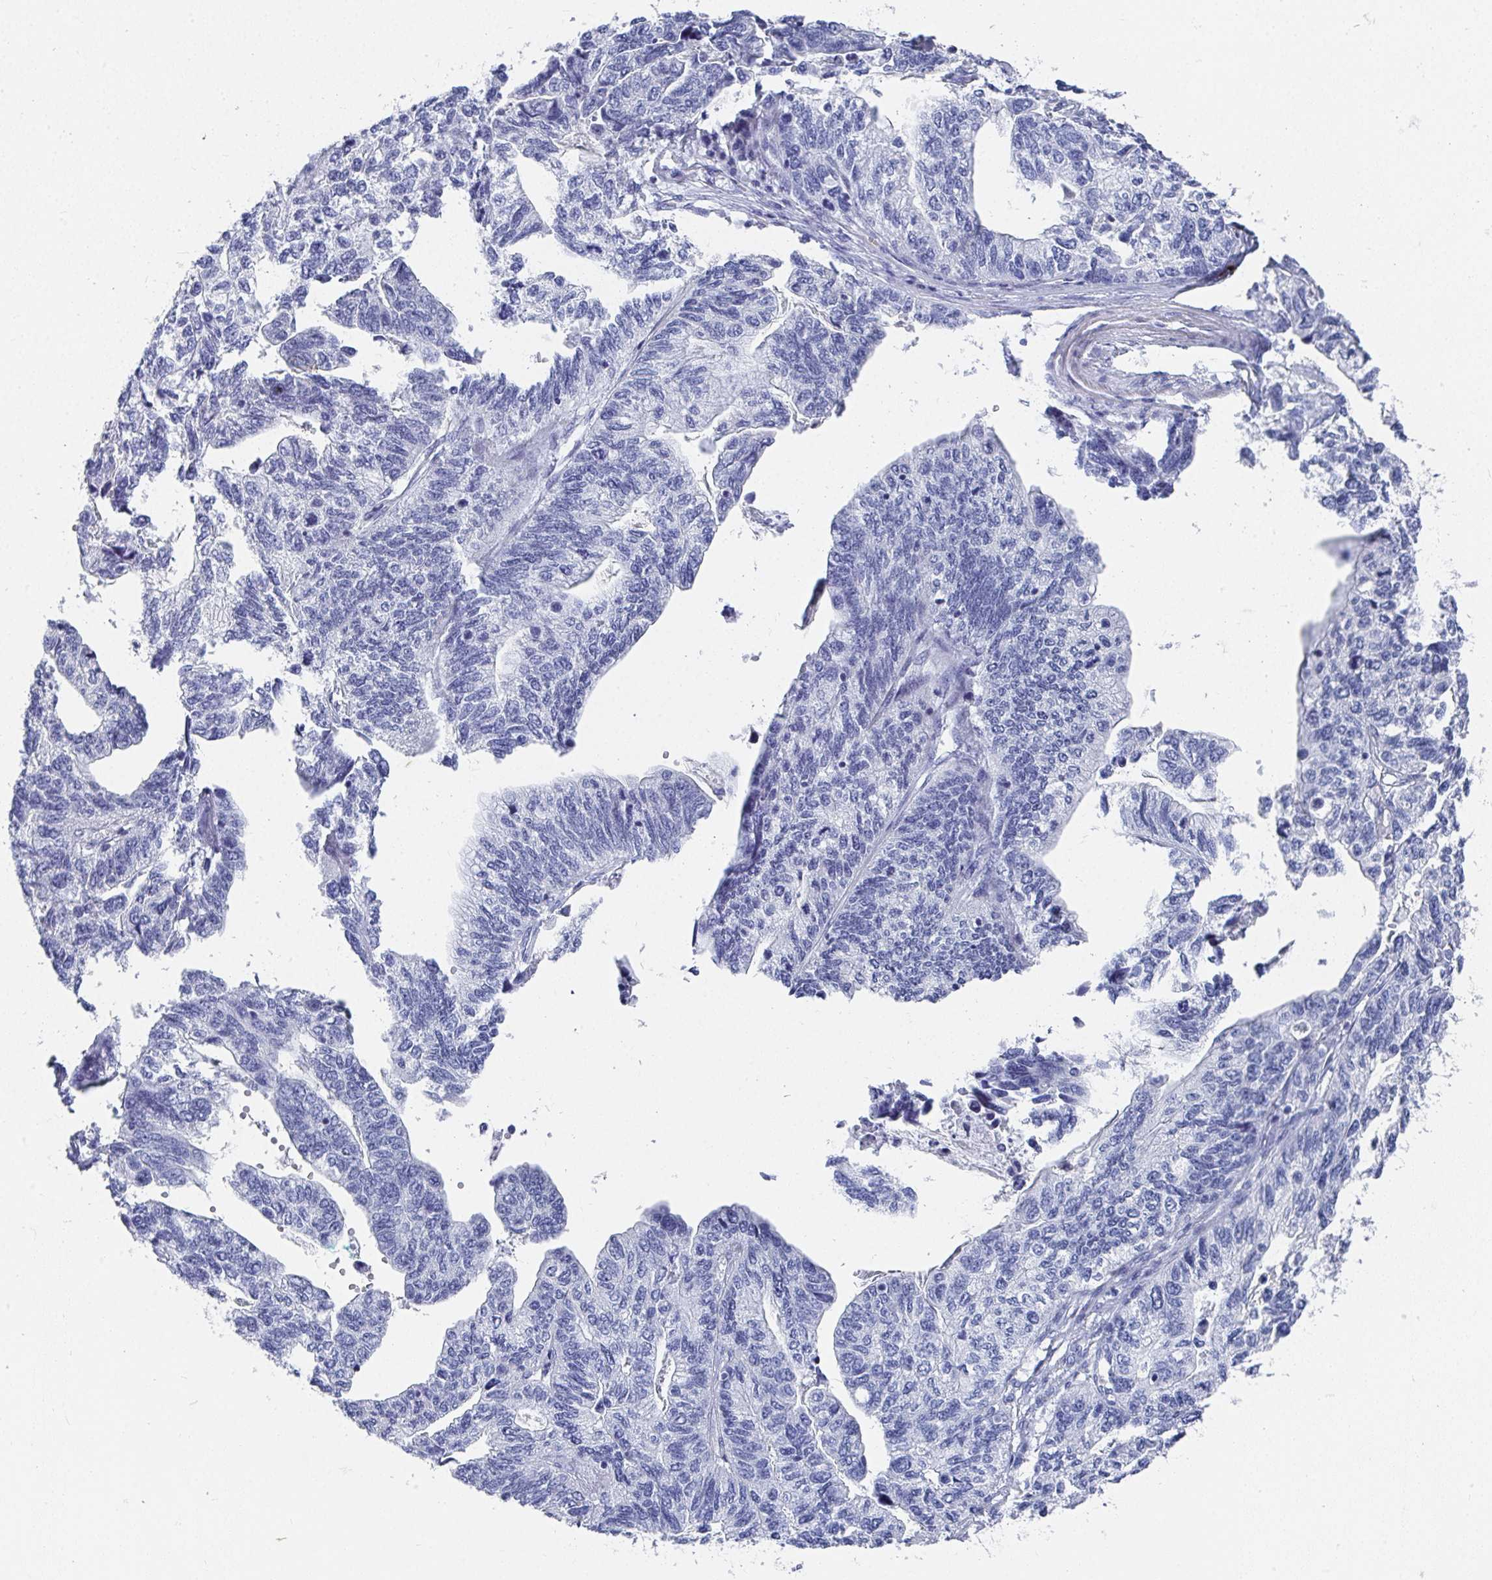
{"staining": {"intensity": "negative", "quantity": "none", "location": "none"}, "tissue": "stomach cancer", "cell_type": "Tumor cells", "image_type": "cancer", "snomed": [{"axis": "morphology", "description": "Adenocarcinoma, NOS"}, {"axis": "topography", "description": "Stomach, upper"}], "caption": "This is an immunohistochemistry photomicrograph of human stomach adenocarcinoma. There is no expression in tumor cells.", "gene": "GRIA1", "patient": {"sex": "female", "age": 67}}